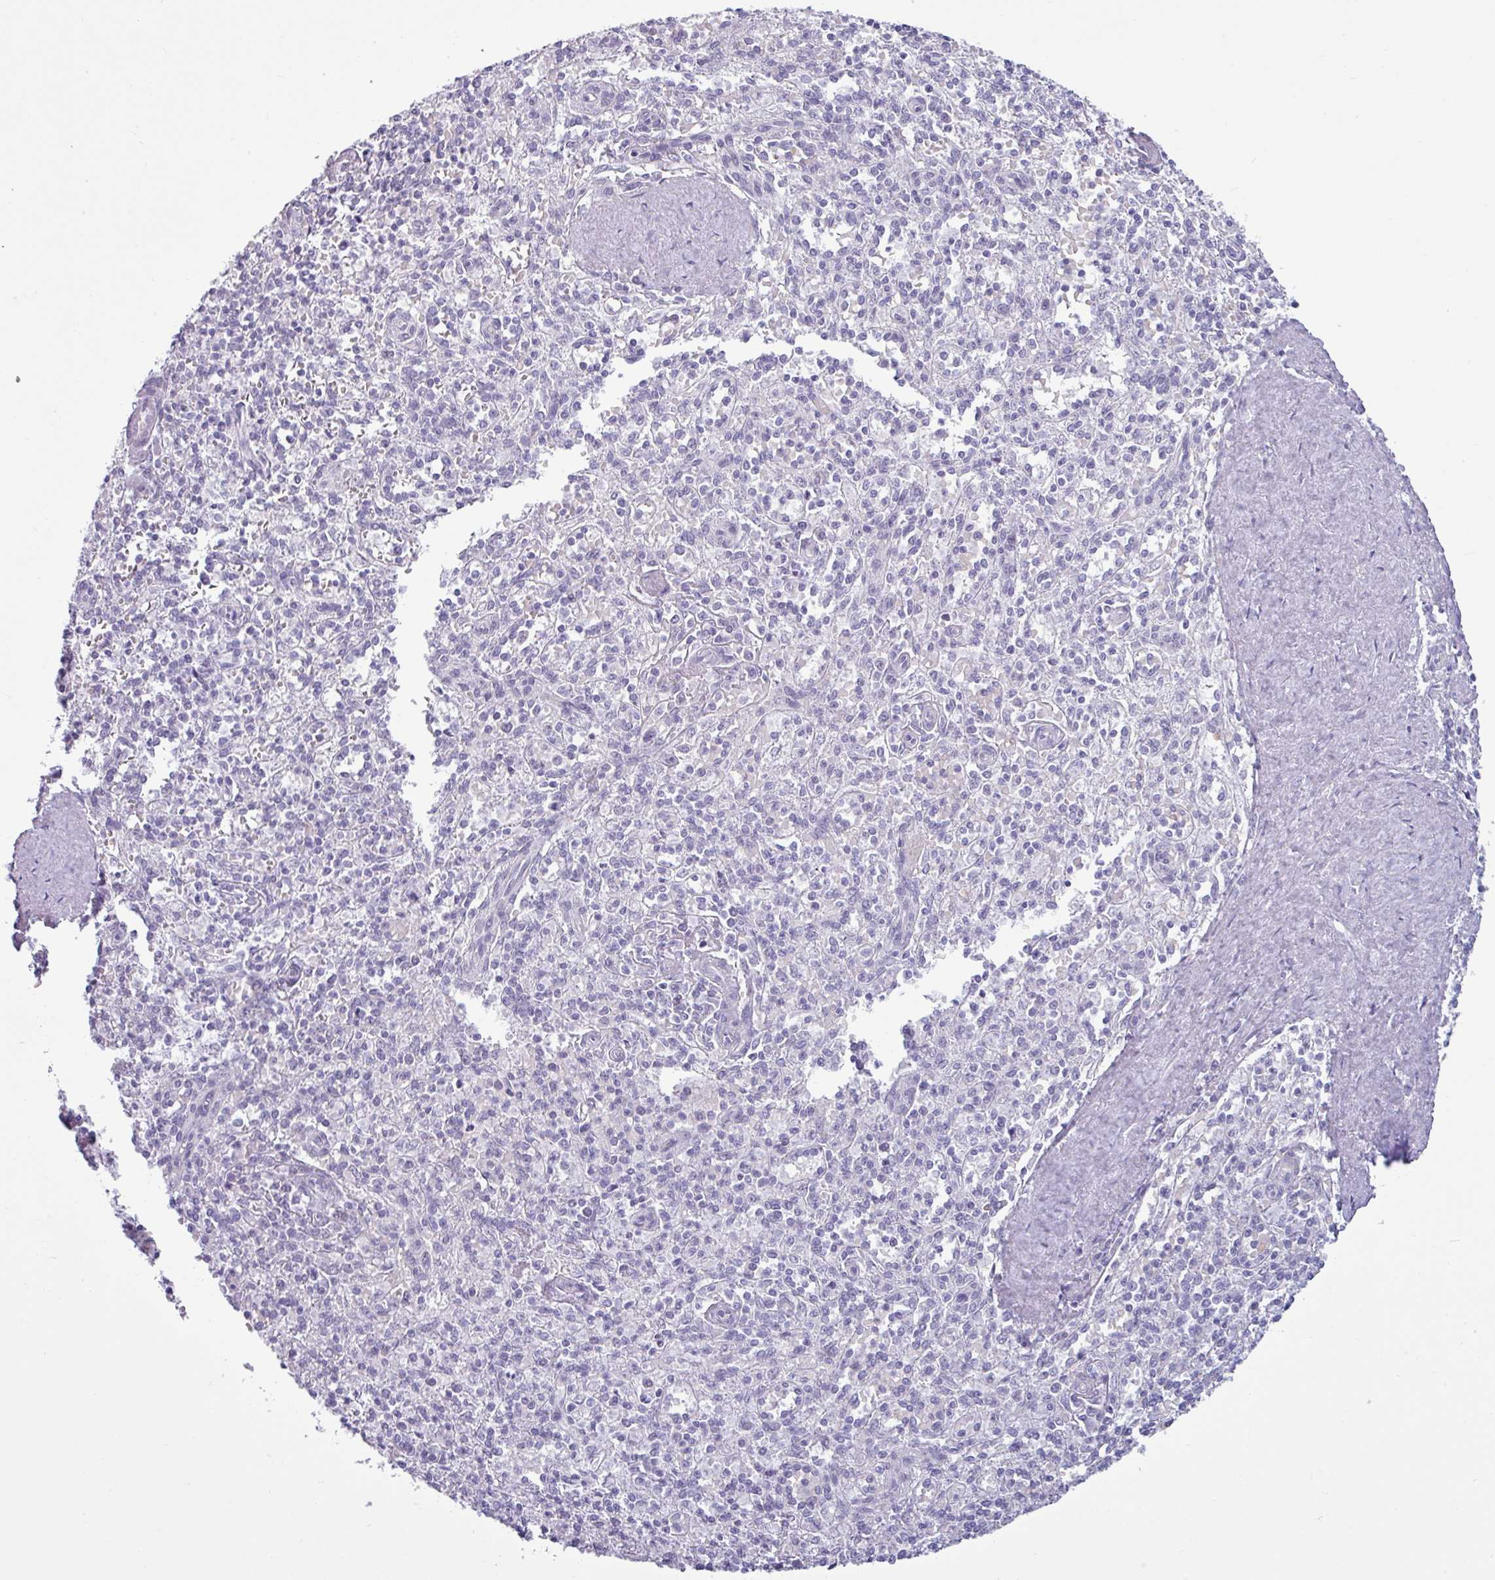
{"staining": {"intensity": "negative", "quantity": "none", "location": "none"}, "tissue": "spleen", "cell_type": "Cells in red pulp", "image_type": "normal", "snomed": [{"axis": "morphology", "description": "Normal tissue, NOS"}, {"axis": "topography", "description": "Spleen"}], "caption": "High power microscopy micrograph of an IHC image of benign spleen, revealing no significant staining in cells in red pulp. Brightfield microscopy of immunohistochemistry (IHC) stained with DAB (3,3'-diaminobenzidine) (brown) and hematoxylin (blue), captured at high magnification.", "gene": "SRGAP1", "patient": {"sex": "female", "age": 70}}